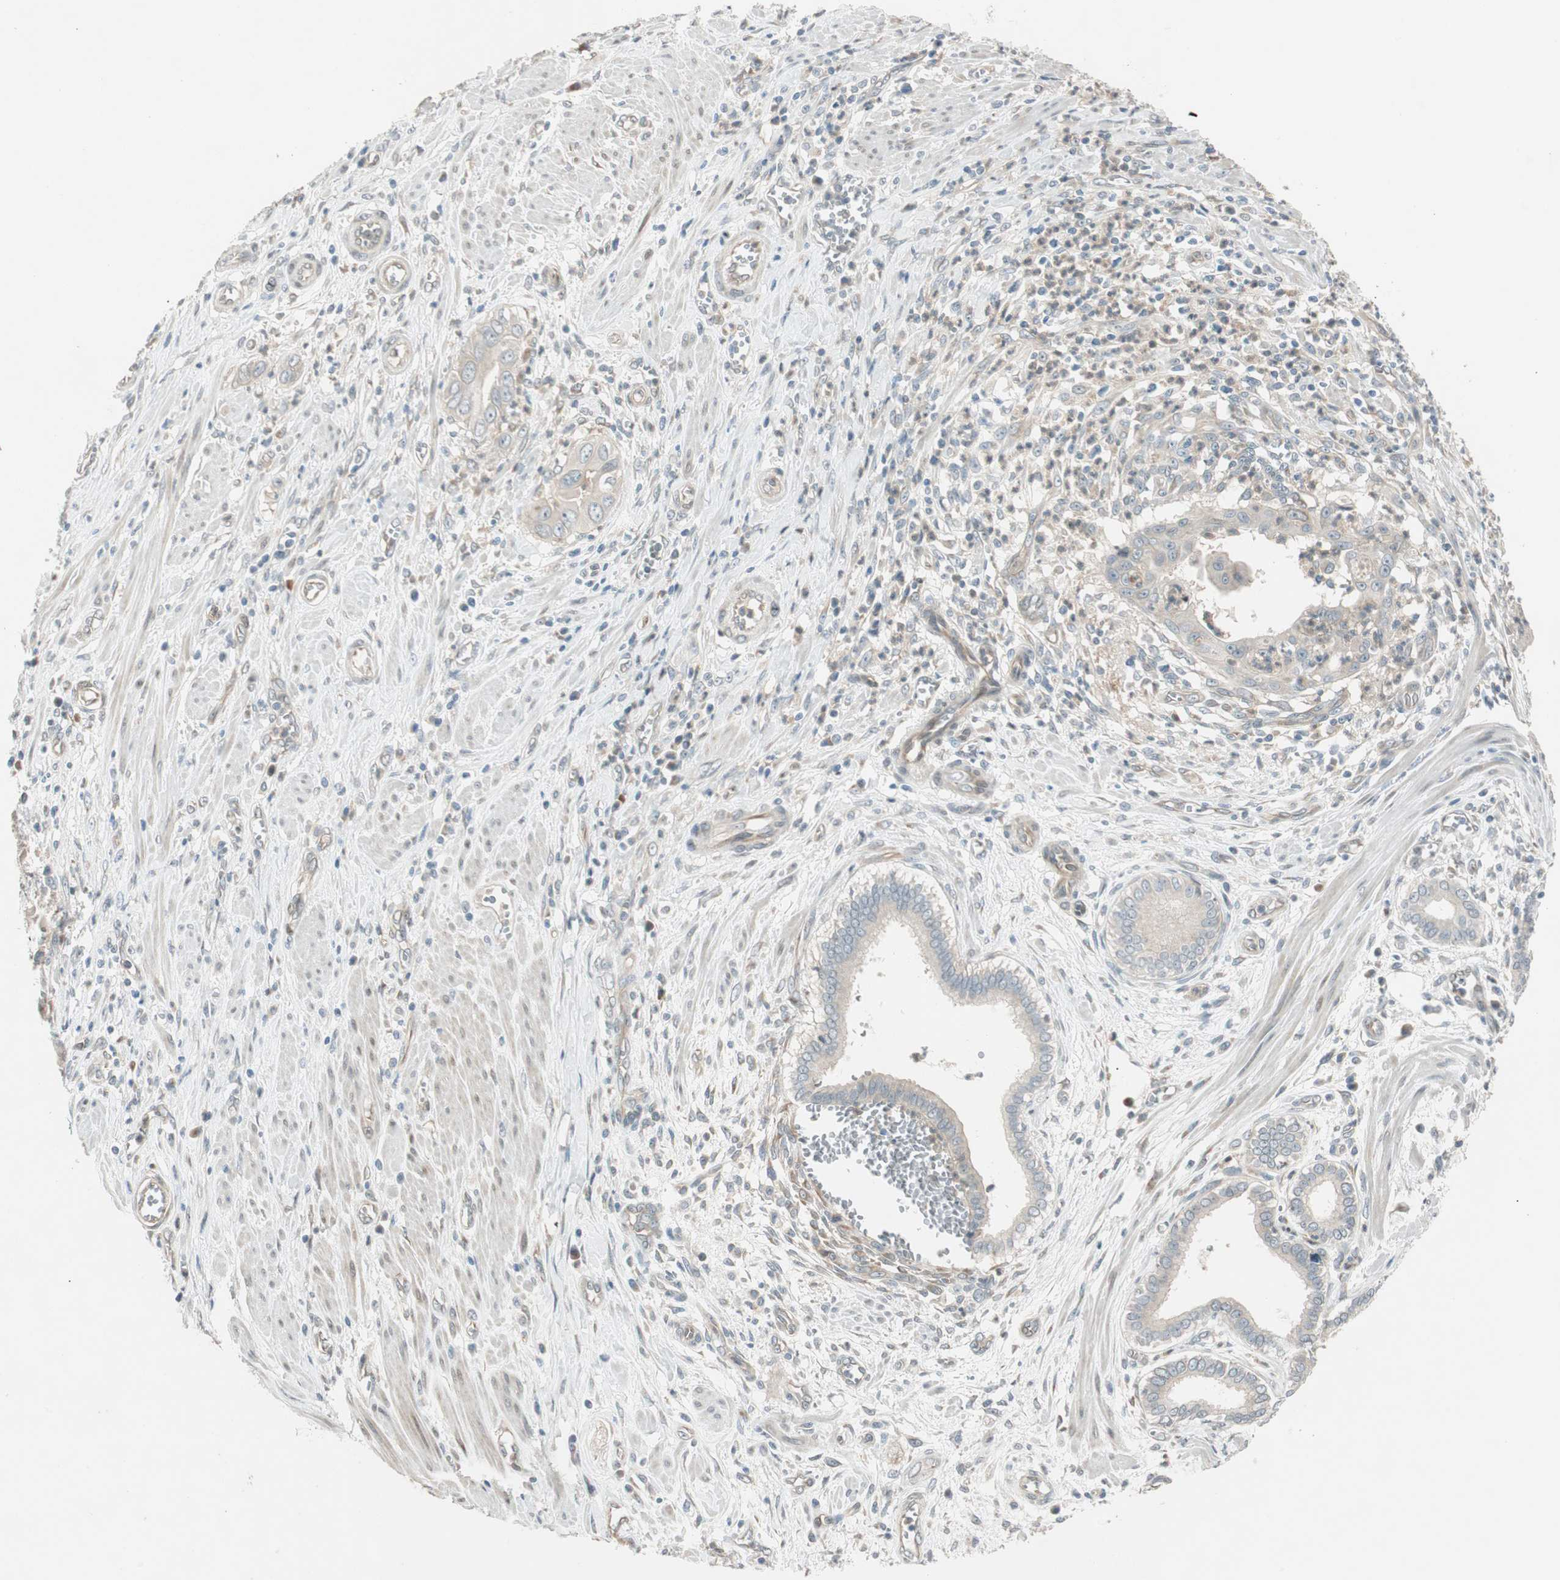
{"staining": {"intensity": "weak", "quantity": "25%-75%", "location": "cytoplasmic/membranous"}, "tissue": "pancreatic cancer", "cell_type": "Tumor cells", "image_type": "cancer", "snomed": [{"axis": "morphology", "description": "Normal tissue, NOS"}, {"axis": "topography", "description": "Lymph node"}], "caption": "Immunohistochemistry of pancreatic cancer reveals low levels of weak cytoplasmic/membranous expression in about 25%-75% of tumor cells.", "gene": "CGRRF1", "patient": {"sex": "male", "age": 50}}